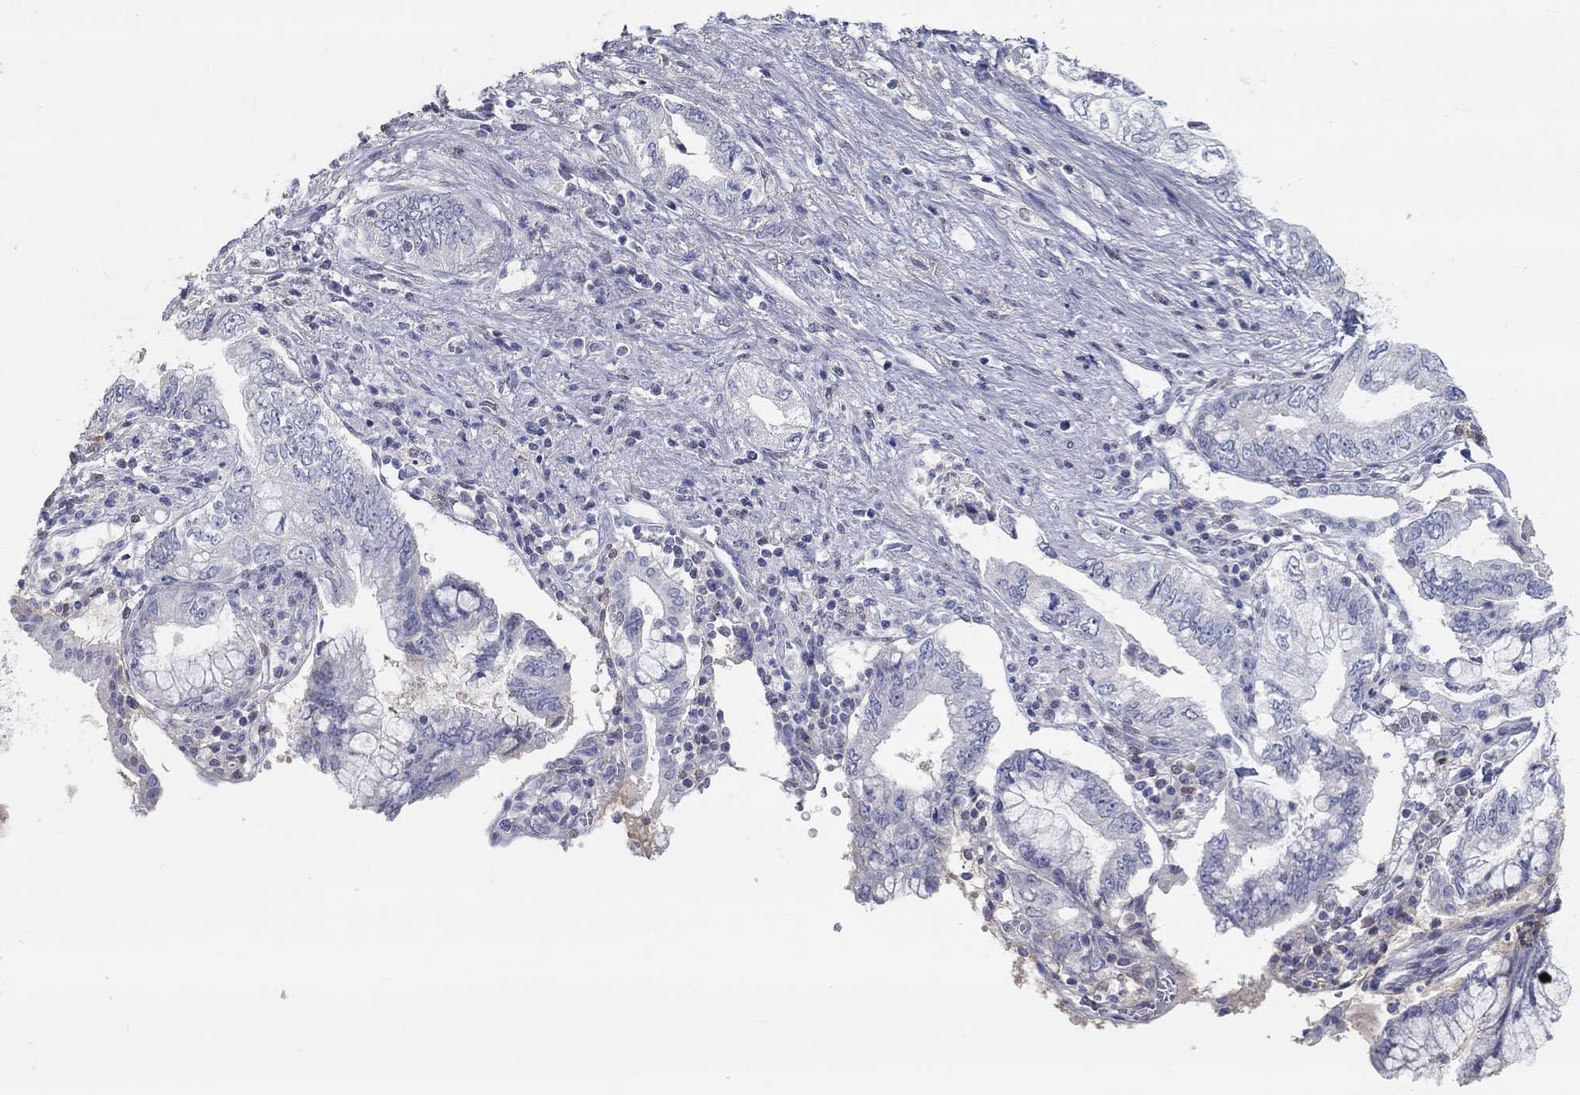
{"staining": {"intensity": "negative", "quantity": "none", "location": "none"}, "tissue": "pancreatic cancer", "cell_type": "Tumor cells", "image_type": "cancer", "snomed": [{"axis": "morphology", "description": "Adenocarcinoma, NOS"}, {"axis": "topography", "description": "Pancreas"}], "caption": "Immunohistochemical staining of human pancreatic cancer reveals no significant staining in tumor cells.", "gene": "FGF2", "patient": {"sex": "female", "age": 73}}